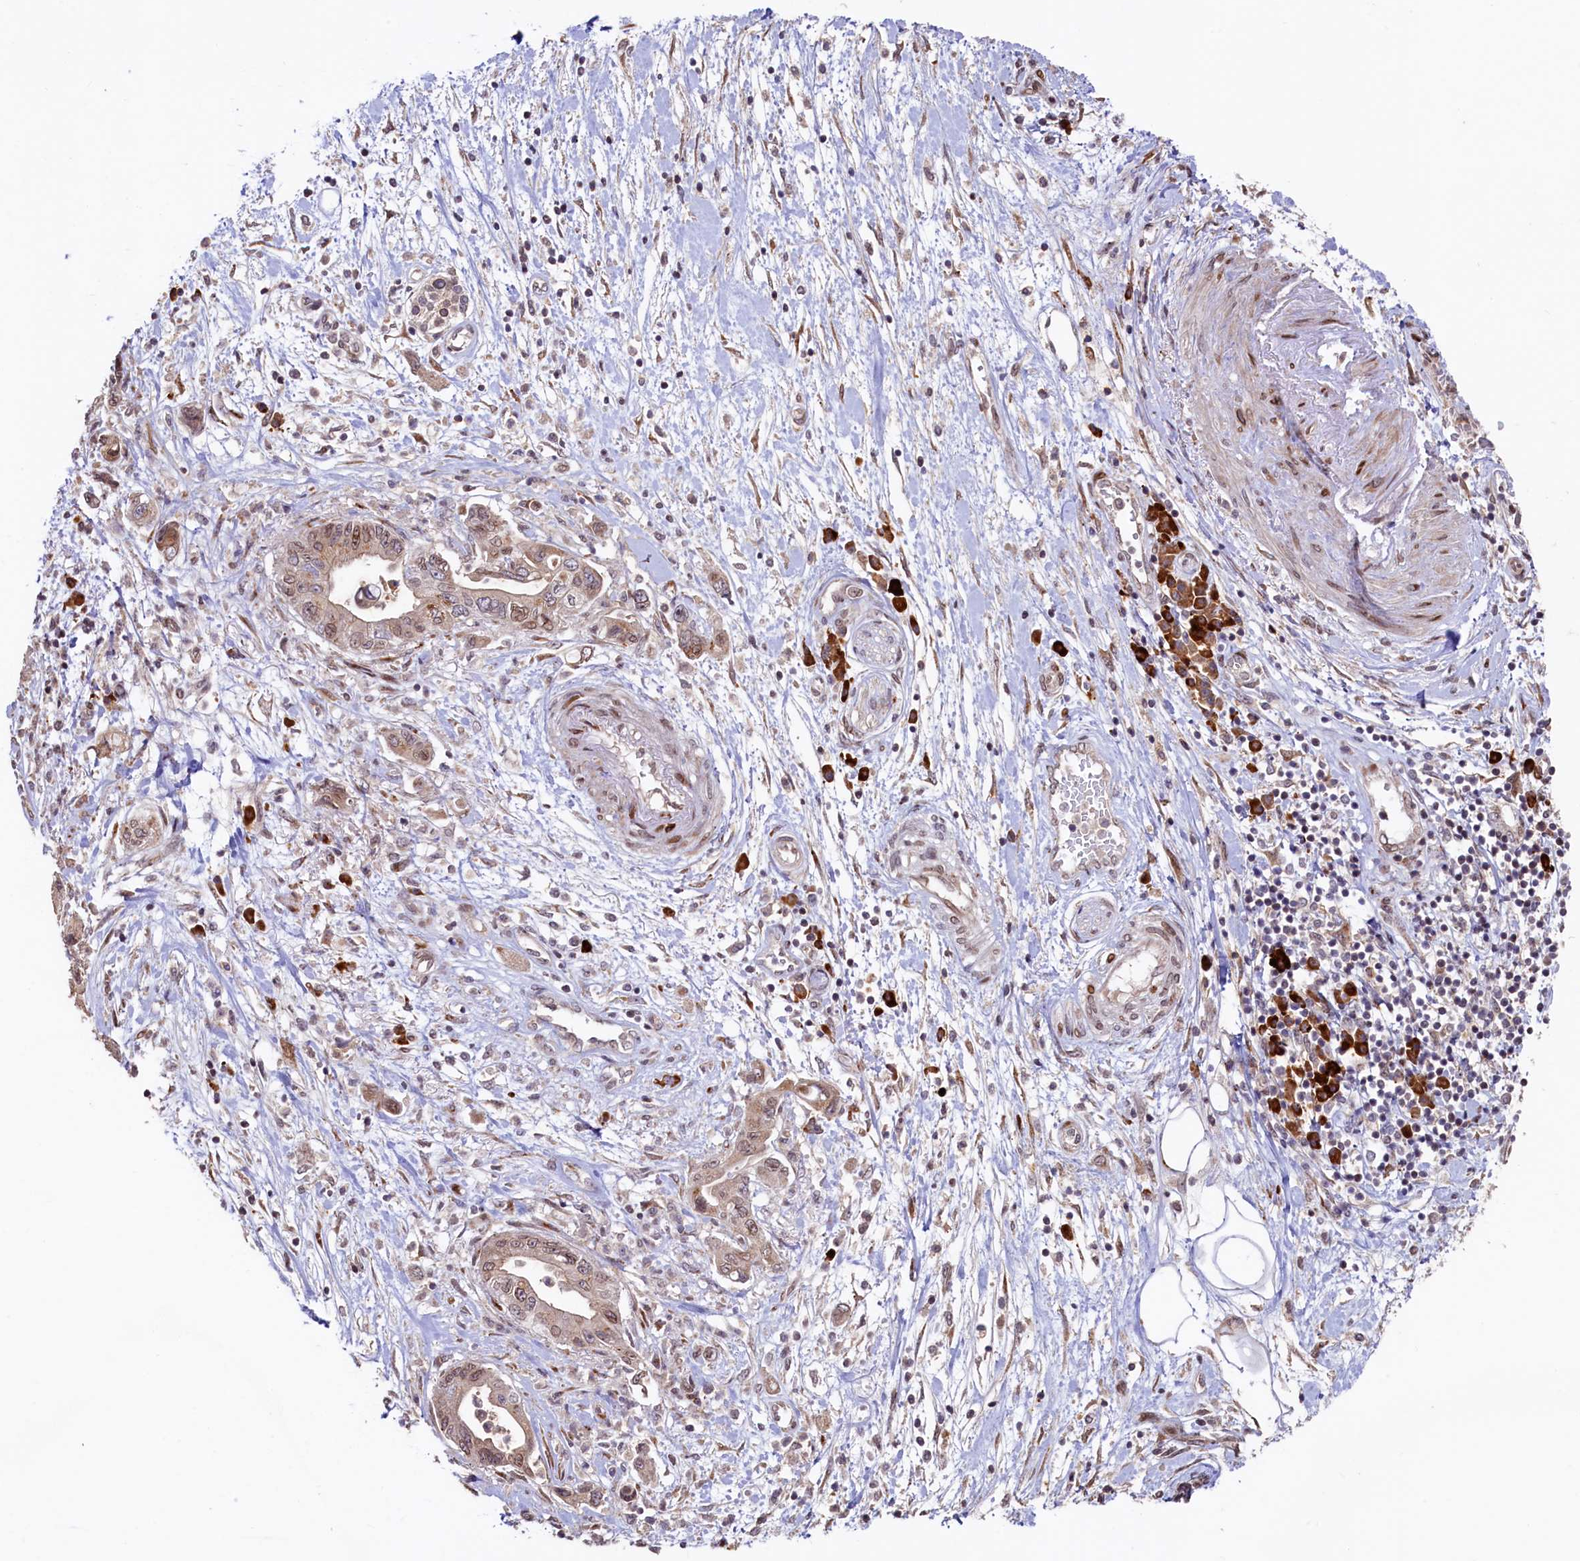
{"staining": {"intensity": "moderate", "quantity": "25%-75%", "location": "cytoplasmic/membranous,nuclear"}, "tissue": "pancreatic cancer", "cell_type": "Tumor cells", "image_type": "cancer", "snomed": [{"axis": "morphology", "description": "Adenocarcinoma, NOS"}, {"axis": "topography", "description": "Pancreas"}], "caption": "Moderate cytoplasmic/membranous and nuclear protein expression is identified in approximately 25%-75% of tumor cells in pancreatic cancer. The staining was performed using DAB (3,3'-diaminobenzidine) to visualize the protein expression in brown, while the nuclei were stained in blue with hematoxylin (Magnification: 20x).", "gene": "C5orf15", "patient": {"sex": "female", "age": 73}}